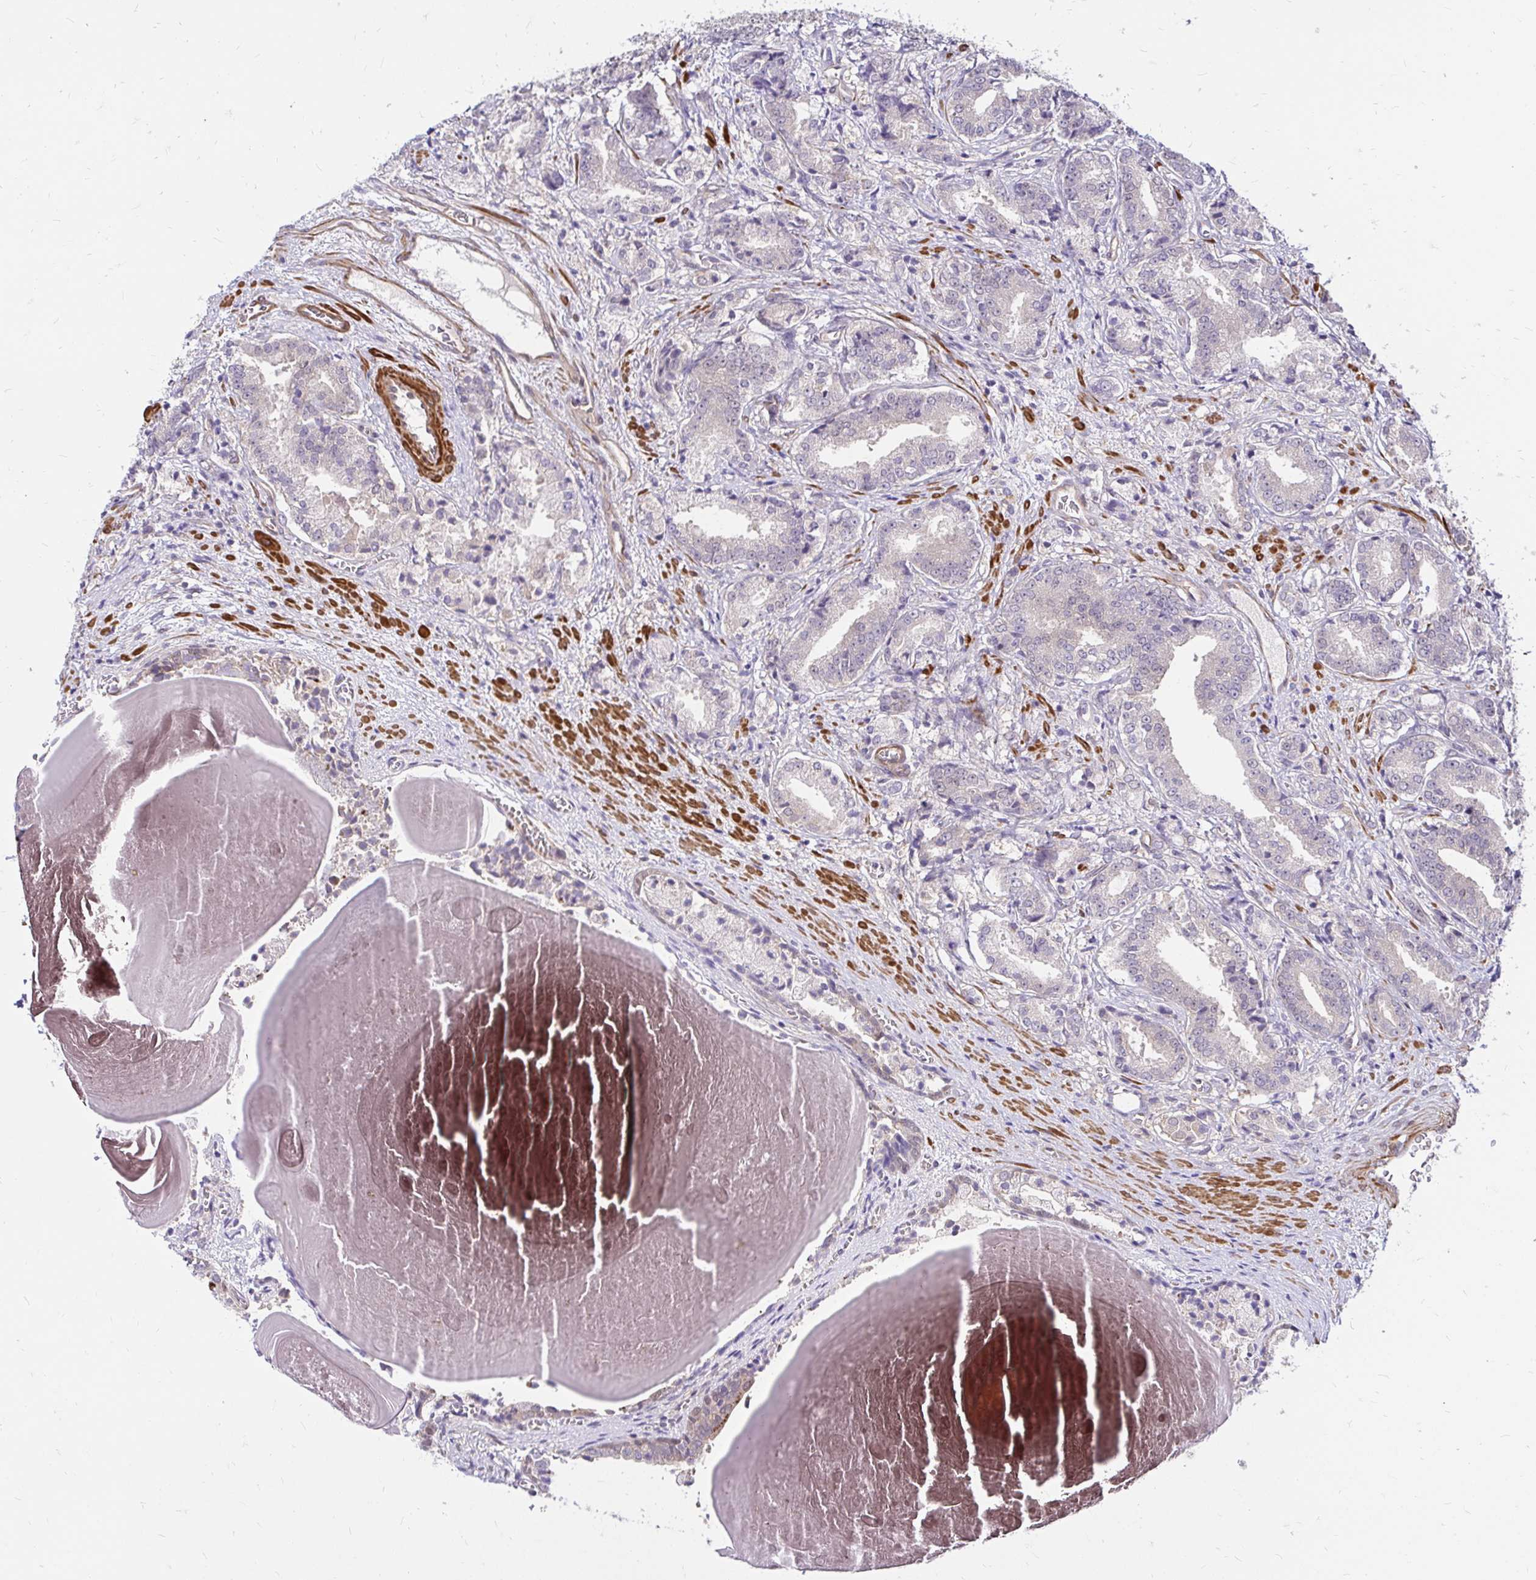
{"staining": {"intensity": "weak", "quantity": "<25%", "location": "cytoplasmic/membranous"}, "tissue": "prostate cancer", "cell_type": "Tumor cells", "image_type": "cancer", "snomed": [{"axis": "morphology", "description": "Adenocarcinoma, High grade"}, {"axis": "topography", "description": "Prostate and seminal vesicle, NOS"}], "caption": "This micrograph is of prostate cancer (adenocarcinoma (high-grade)) stained with IHC to label a protein in brown with the nuclei are counter-stained blue. There is no staining in tumor cells. (Immunohistochemistry, brightfield microscopy, high magnification).", "gene": "YAP1", "patient": {"sex": "male", "age": 61}}